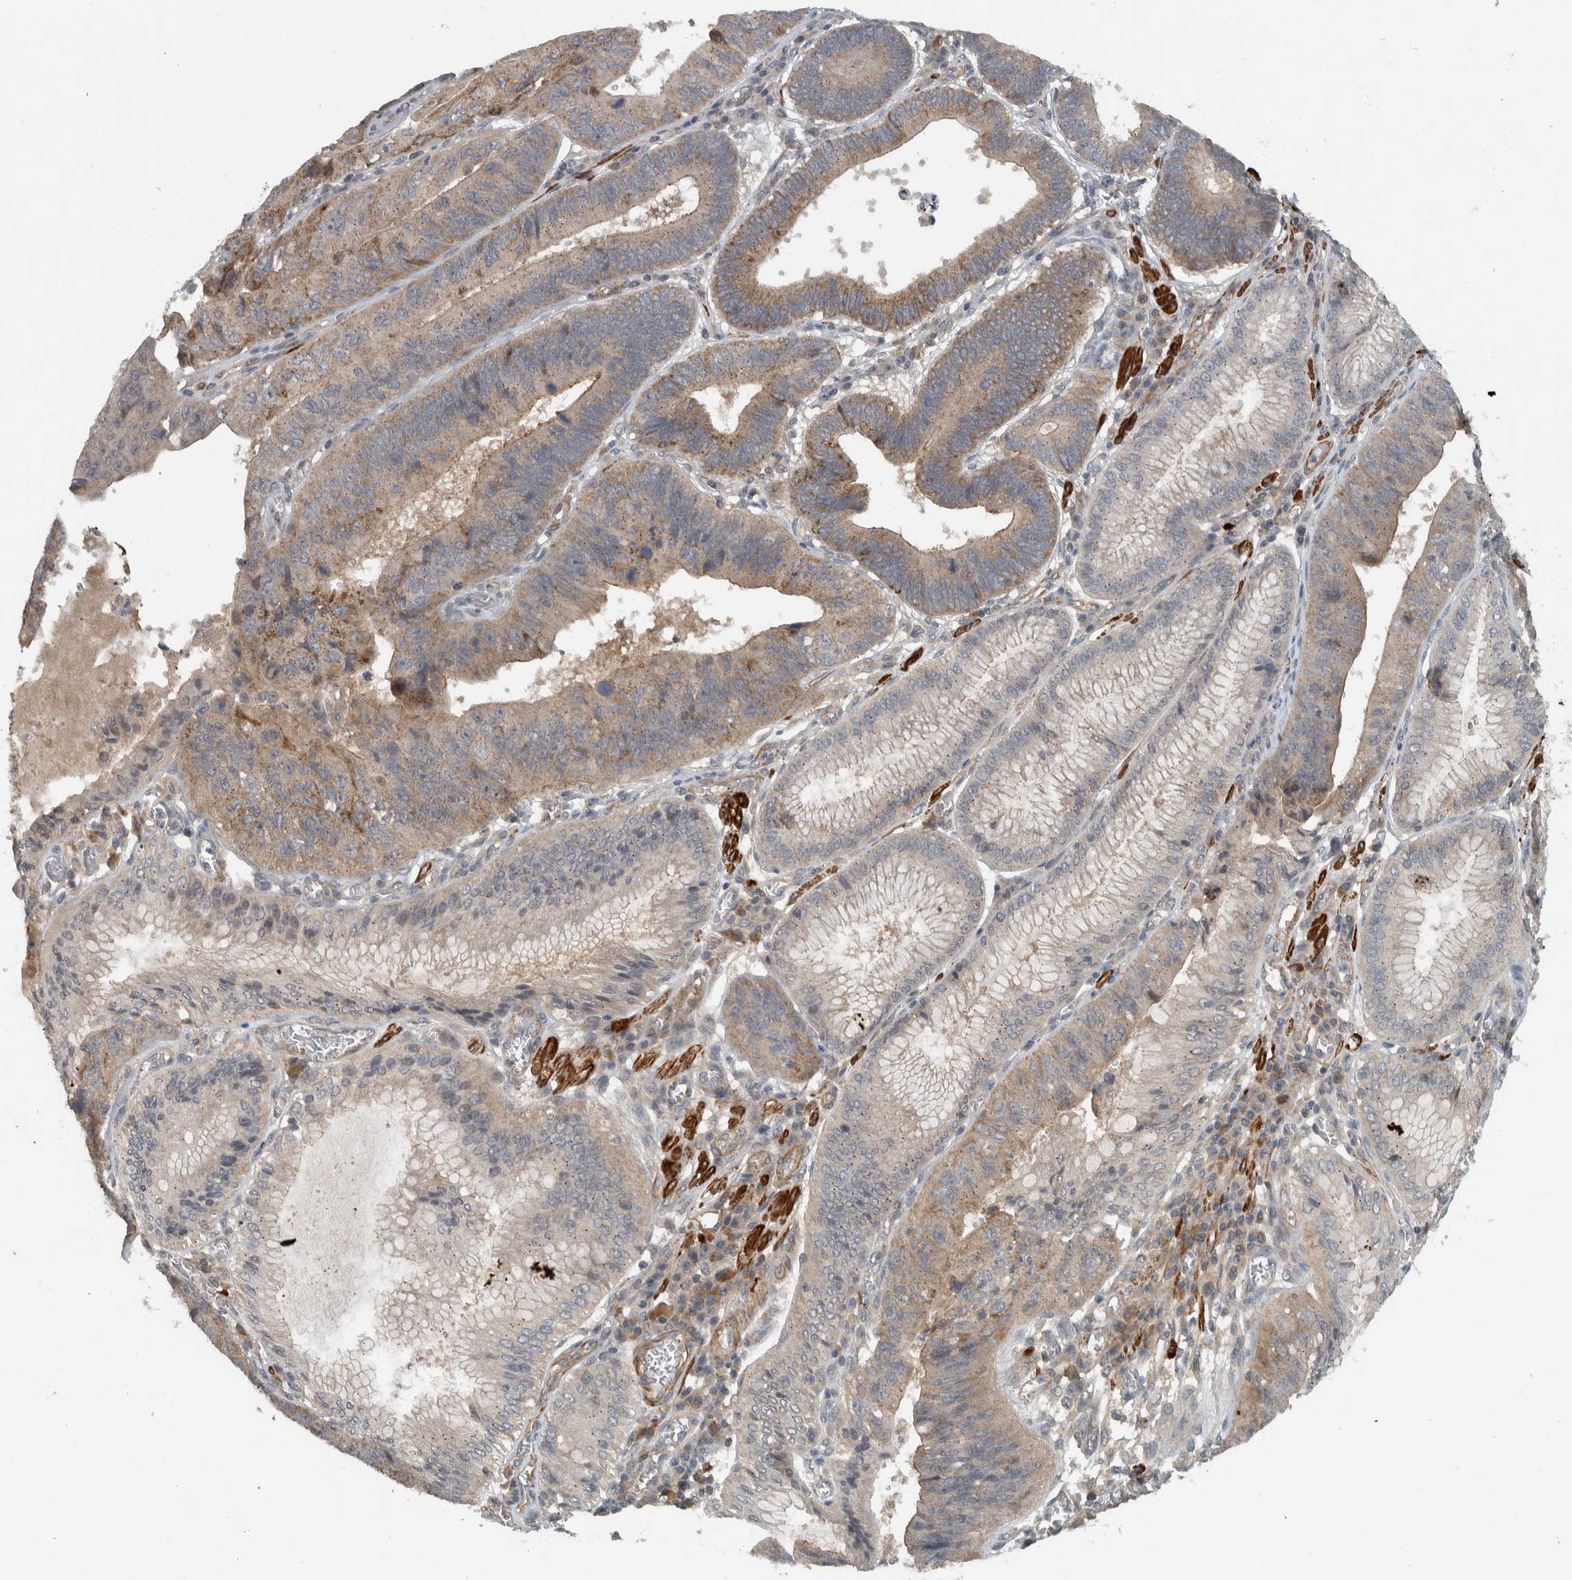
{"staining": {"intensity": "moderate", "quantity": "25%-75%", "location": "cytoplasmic/membranous"}, "tissue": "stomach cancer", "cell_type": "Tumor cells", "image_type": "cancer", "snomed": [{"axis": "morphology", "description": "Adenocarcinoma, NOS"}, {"axis": "topography", "description": "Stomach"}], "caption": "Human stomach cancer (adenocarcinoma) stained with a brown dye displays moderate cytoplasmic/membranous positive expression in about 25%-75% of tumor cells.", "gene": "LBHD1", "patient": {"sex": "male", "age": 59}}